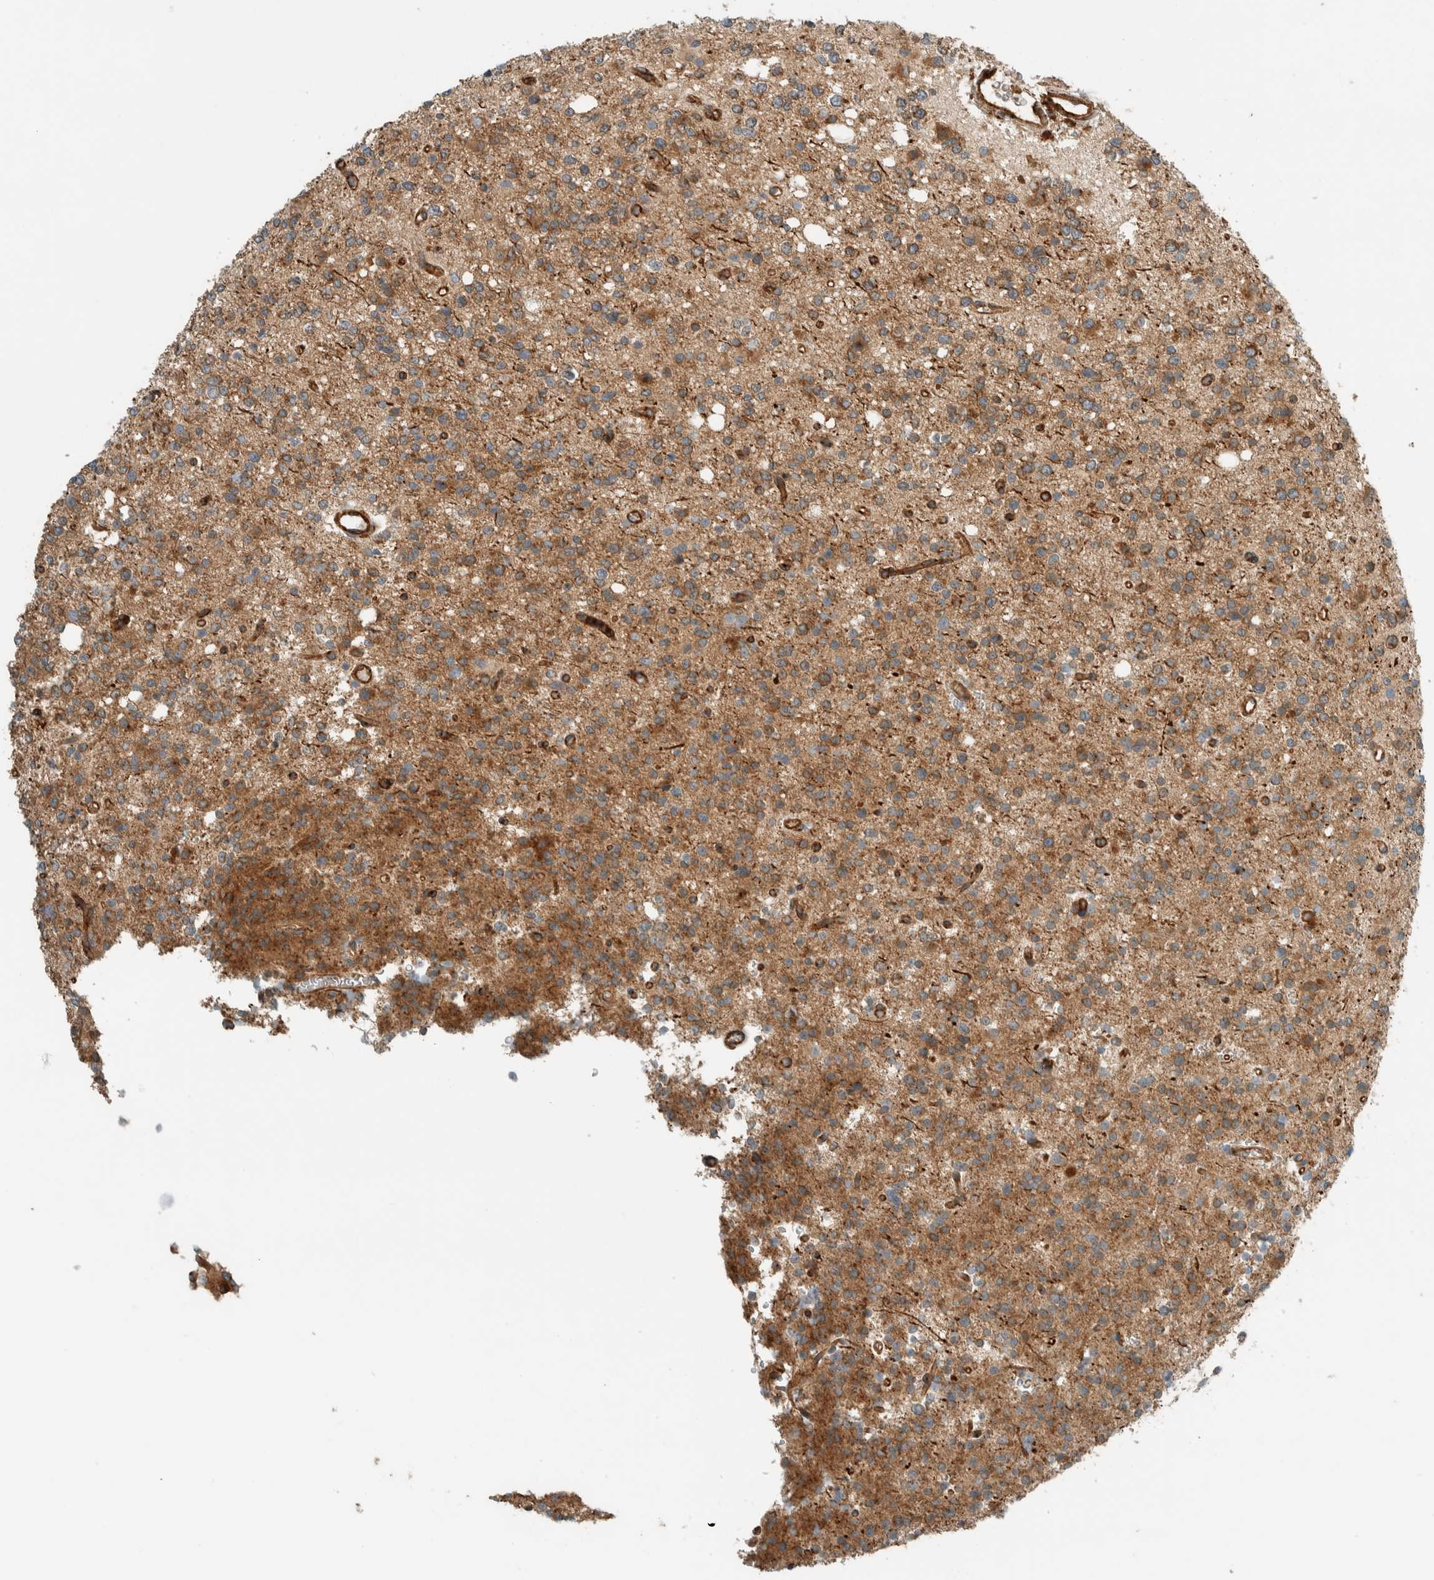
{"staining": {"intensity": "moderate", "quantity": ">75%", "location": "cytoplasmic/membranous"}, "tissue": "glioma", "cell_type": "Tumor cells", "image_type": "cancer", "snomed": [{"axis": "morphology", "description": "Glioma, malignant, High grade"}, {"axis": "topography", "description": "Brain"}], "caption": "Moderate cytoplasmic/membranous expression is present in about >75% of tumor cells in glioma.", "gene": "EXOC7", "patient": {"sex": "female", "age": 62}}